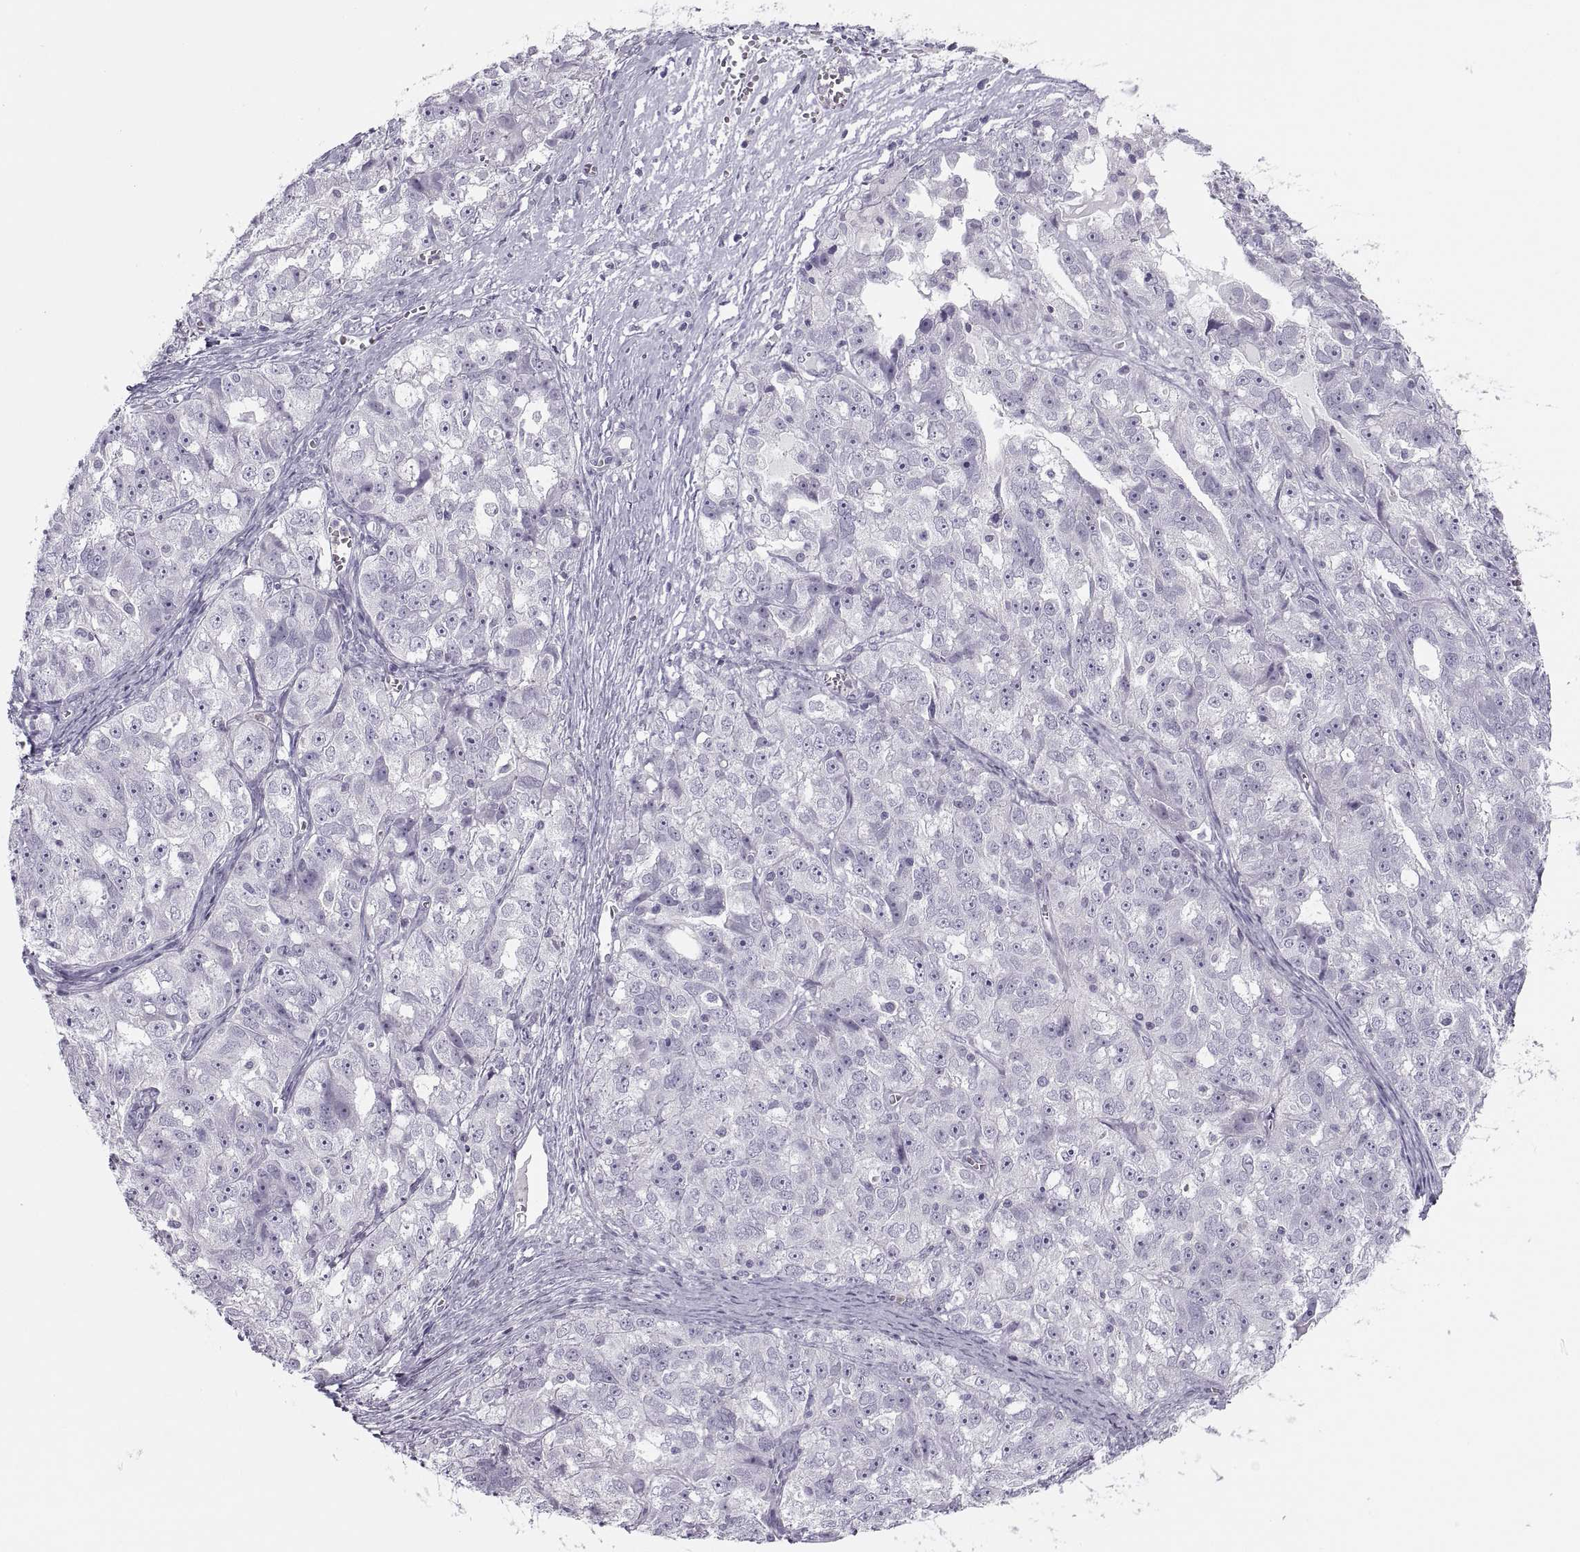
{"staining": {"intensity": "negative", "quantity": "none", "location": "none"}, "tissue": "ovarian cancer", "cell_type": "Tumor cells", "image_type": "cancer", "snomed": [{"axis": "morphology", "description": "Cystadenocarcinoma, serous, NOS"}, {"axis": "topography", "description": "Ovary"}], "caption": "Histopathology image shows no significant protein staining in tumor cells of ovarian serous cystadenocarcinoma.", "gene": "C3orf22", "patient": {"sex": "female", "age": 51}}